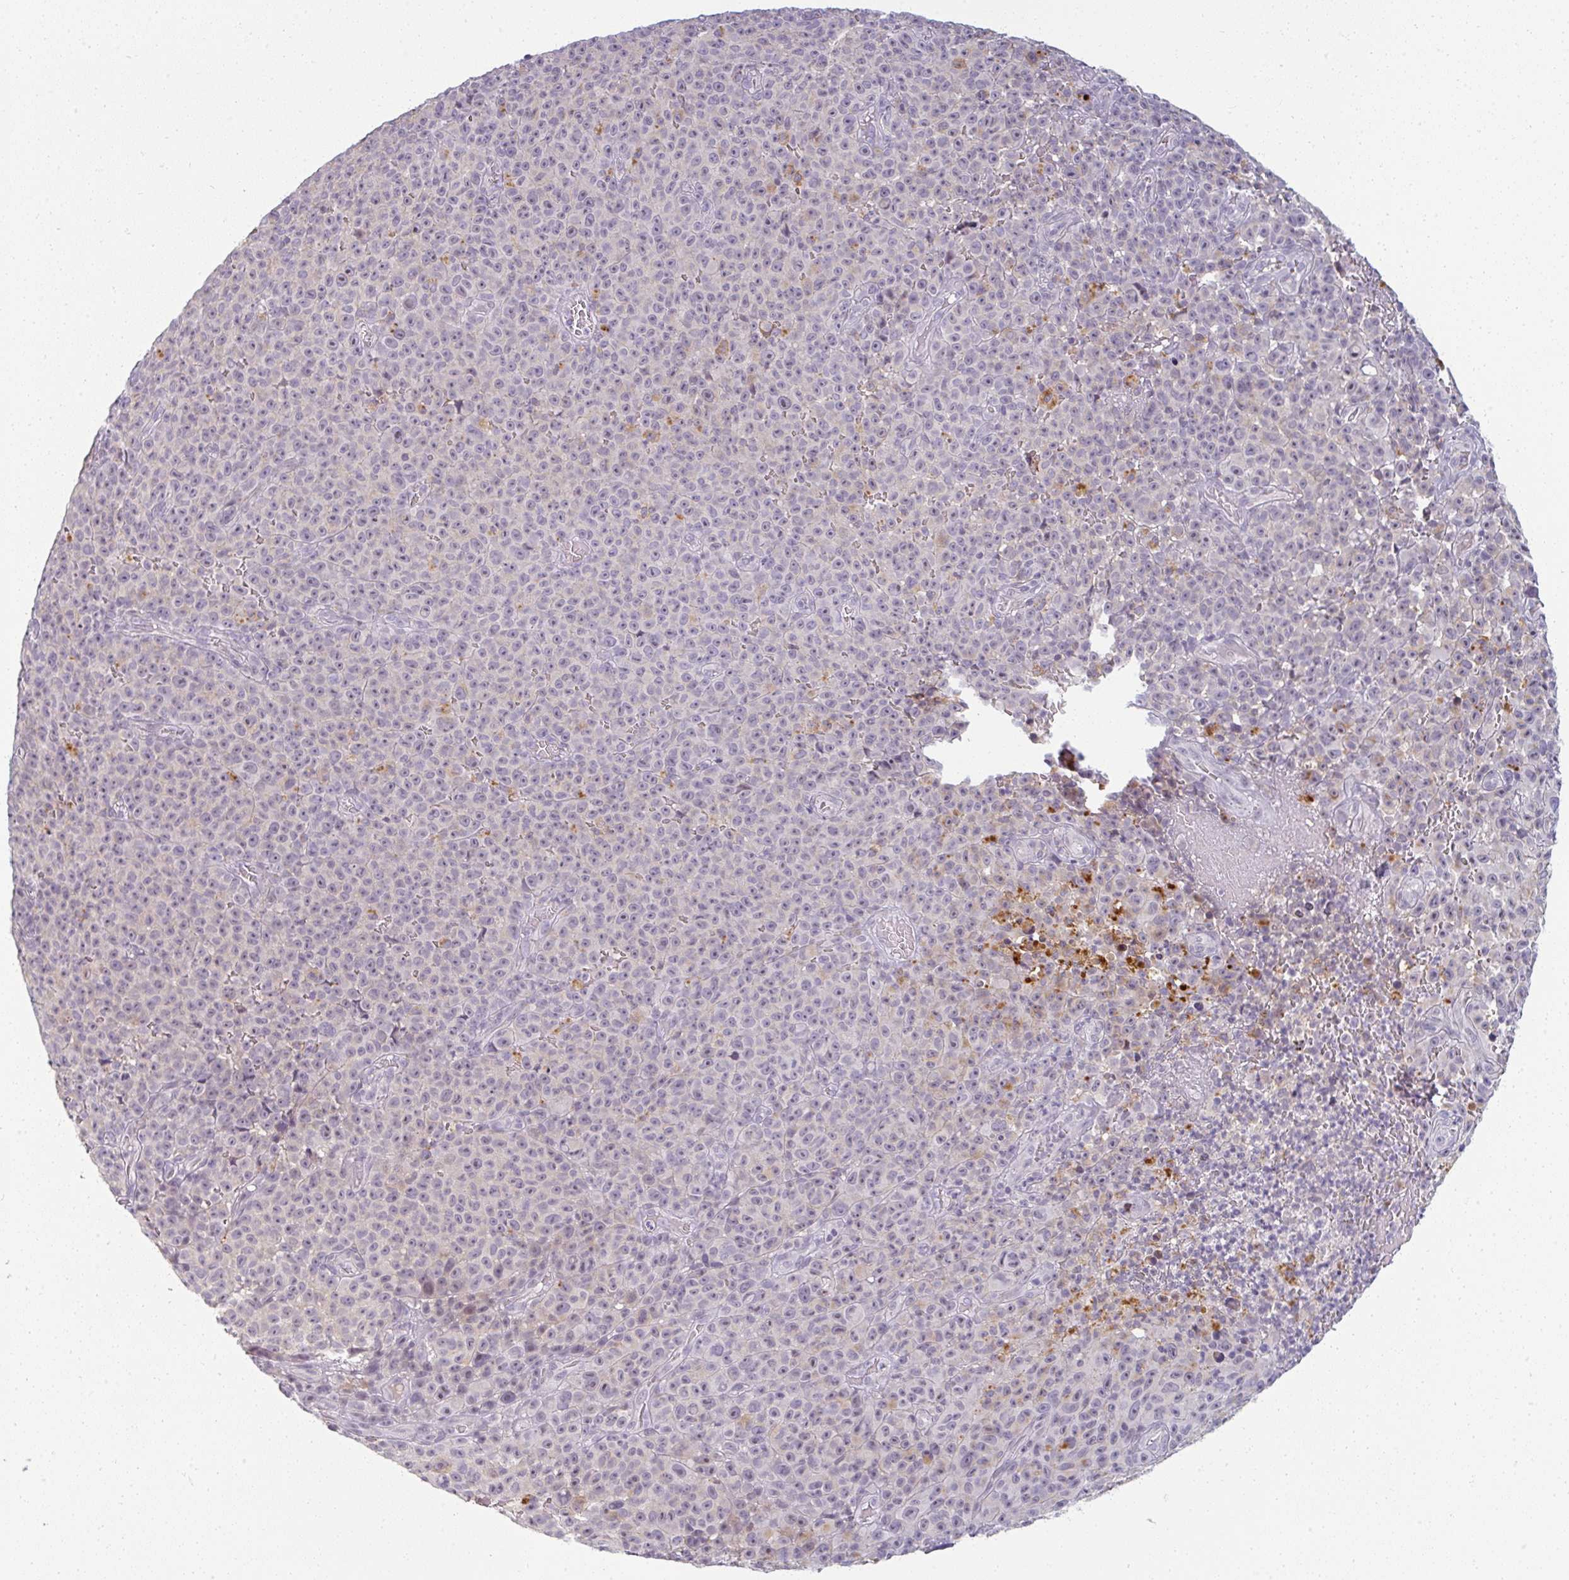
{"staining": {"intensity": "negative", "quantity": "none", "location": "none"}, "tissue": "melanoma", "cell_type": "Tumor cells", "image_type": "cancer", "snomed": [{"axis": "morphology", "description": "Malignant melanoma, NOS"}, {"axis": "topography", "description": "Skin"}], "caption": "Immunohistochemistry of human malignant melanoma demonstrates no expression in tumor cells.", "gene": "PPFIA4", "patient": {"sex": "female", "age": 82}}